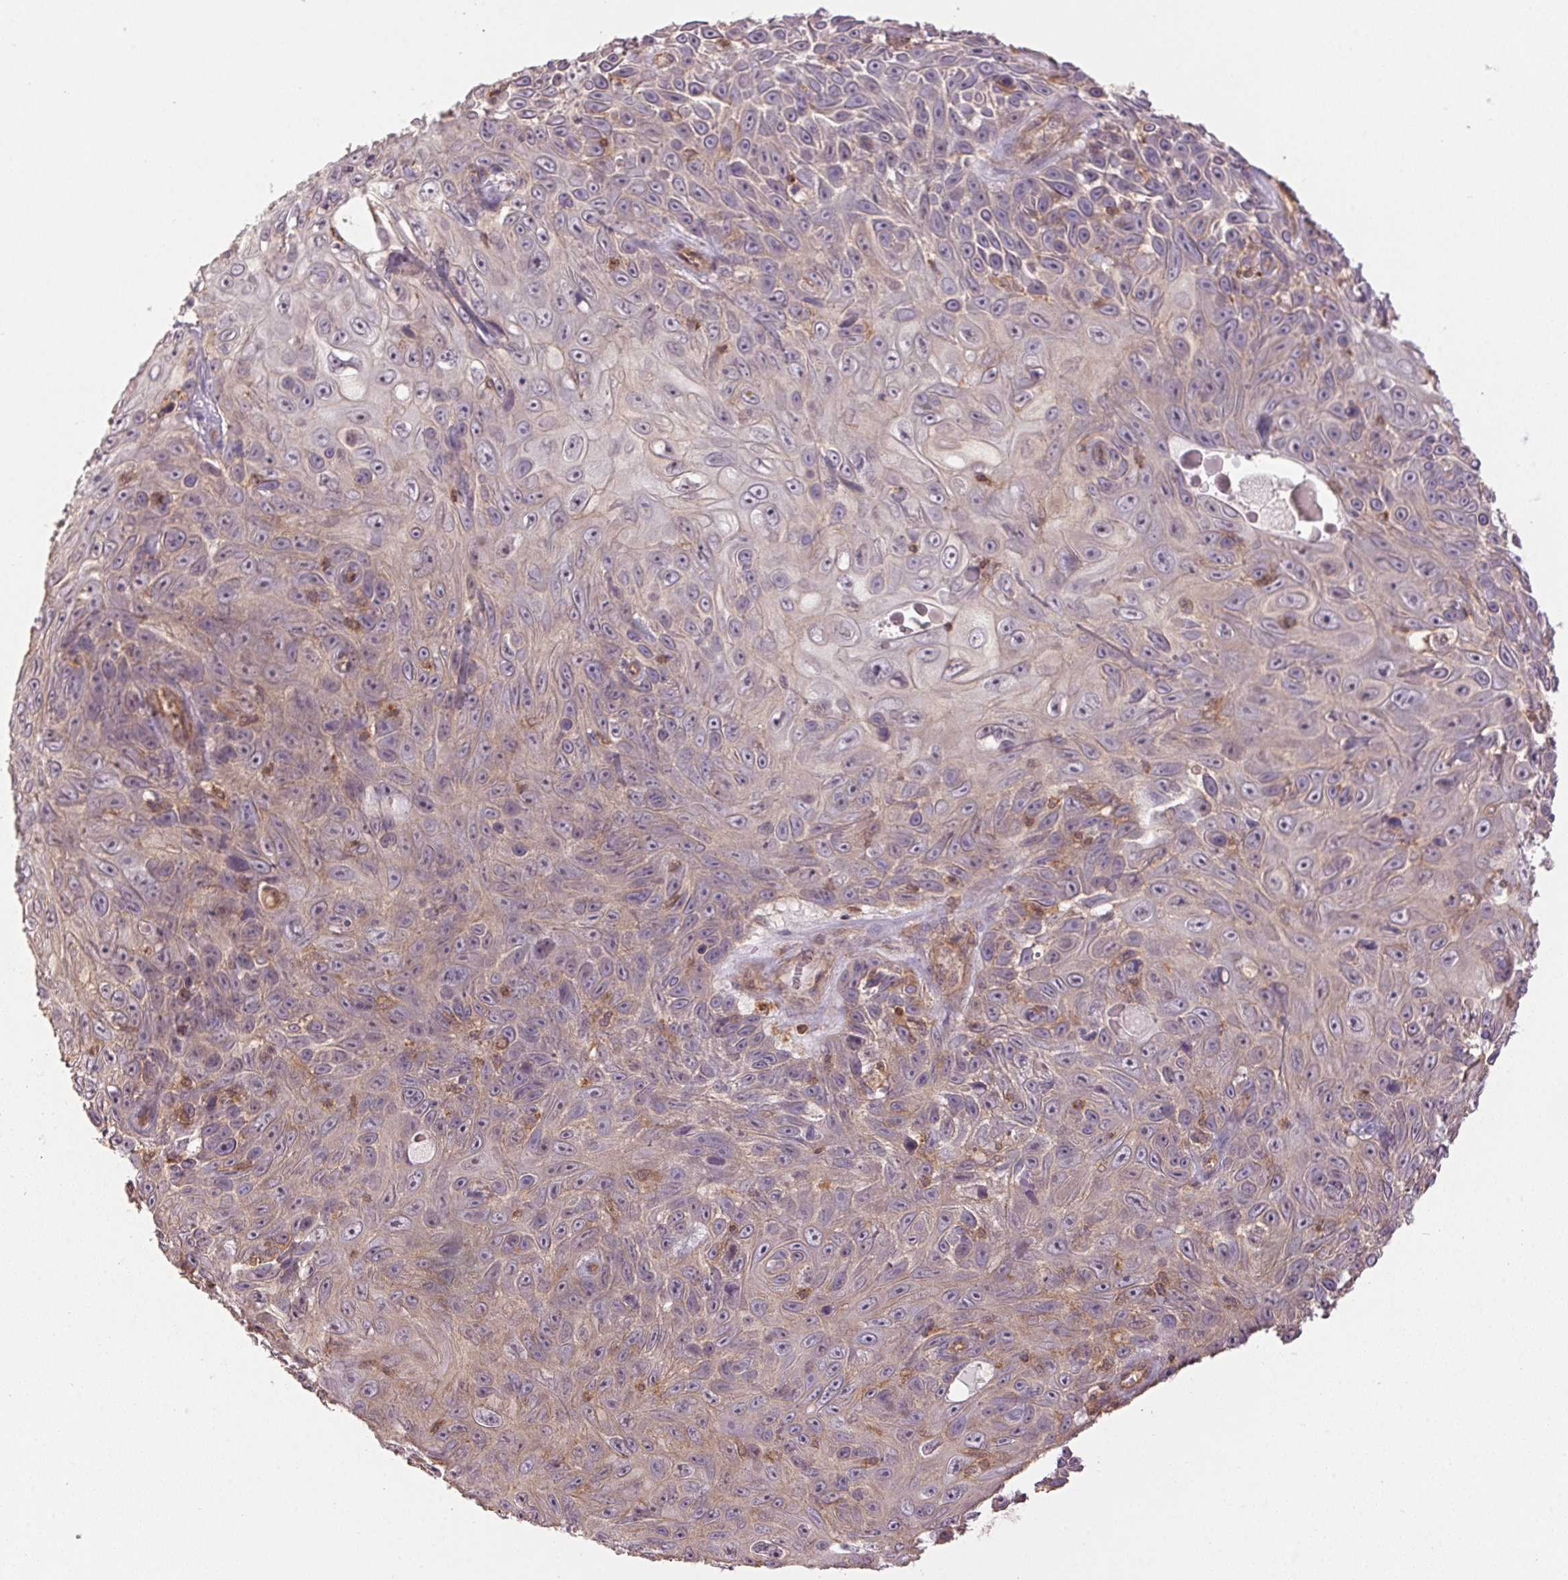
{"staining": {"intensity": "weak", "quantity": "<25%", "location": "cytoplasmic/membranous"}, "tissue": "skin cancer", "cell_type": "Tumor cells", "image_type": "cancer", "snomed": [{"axis": "morphology", "description": "Squamous cell carcinoma, NOS"}, {"axis": "topography", "description": "Skin"}], "caption": "Tumor cells are negative for brown protein staining in skin squamous cell carcinoma.", "gene": "TUBA3D", "patient": {"sex": "male", "age": 82}}